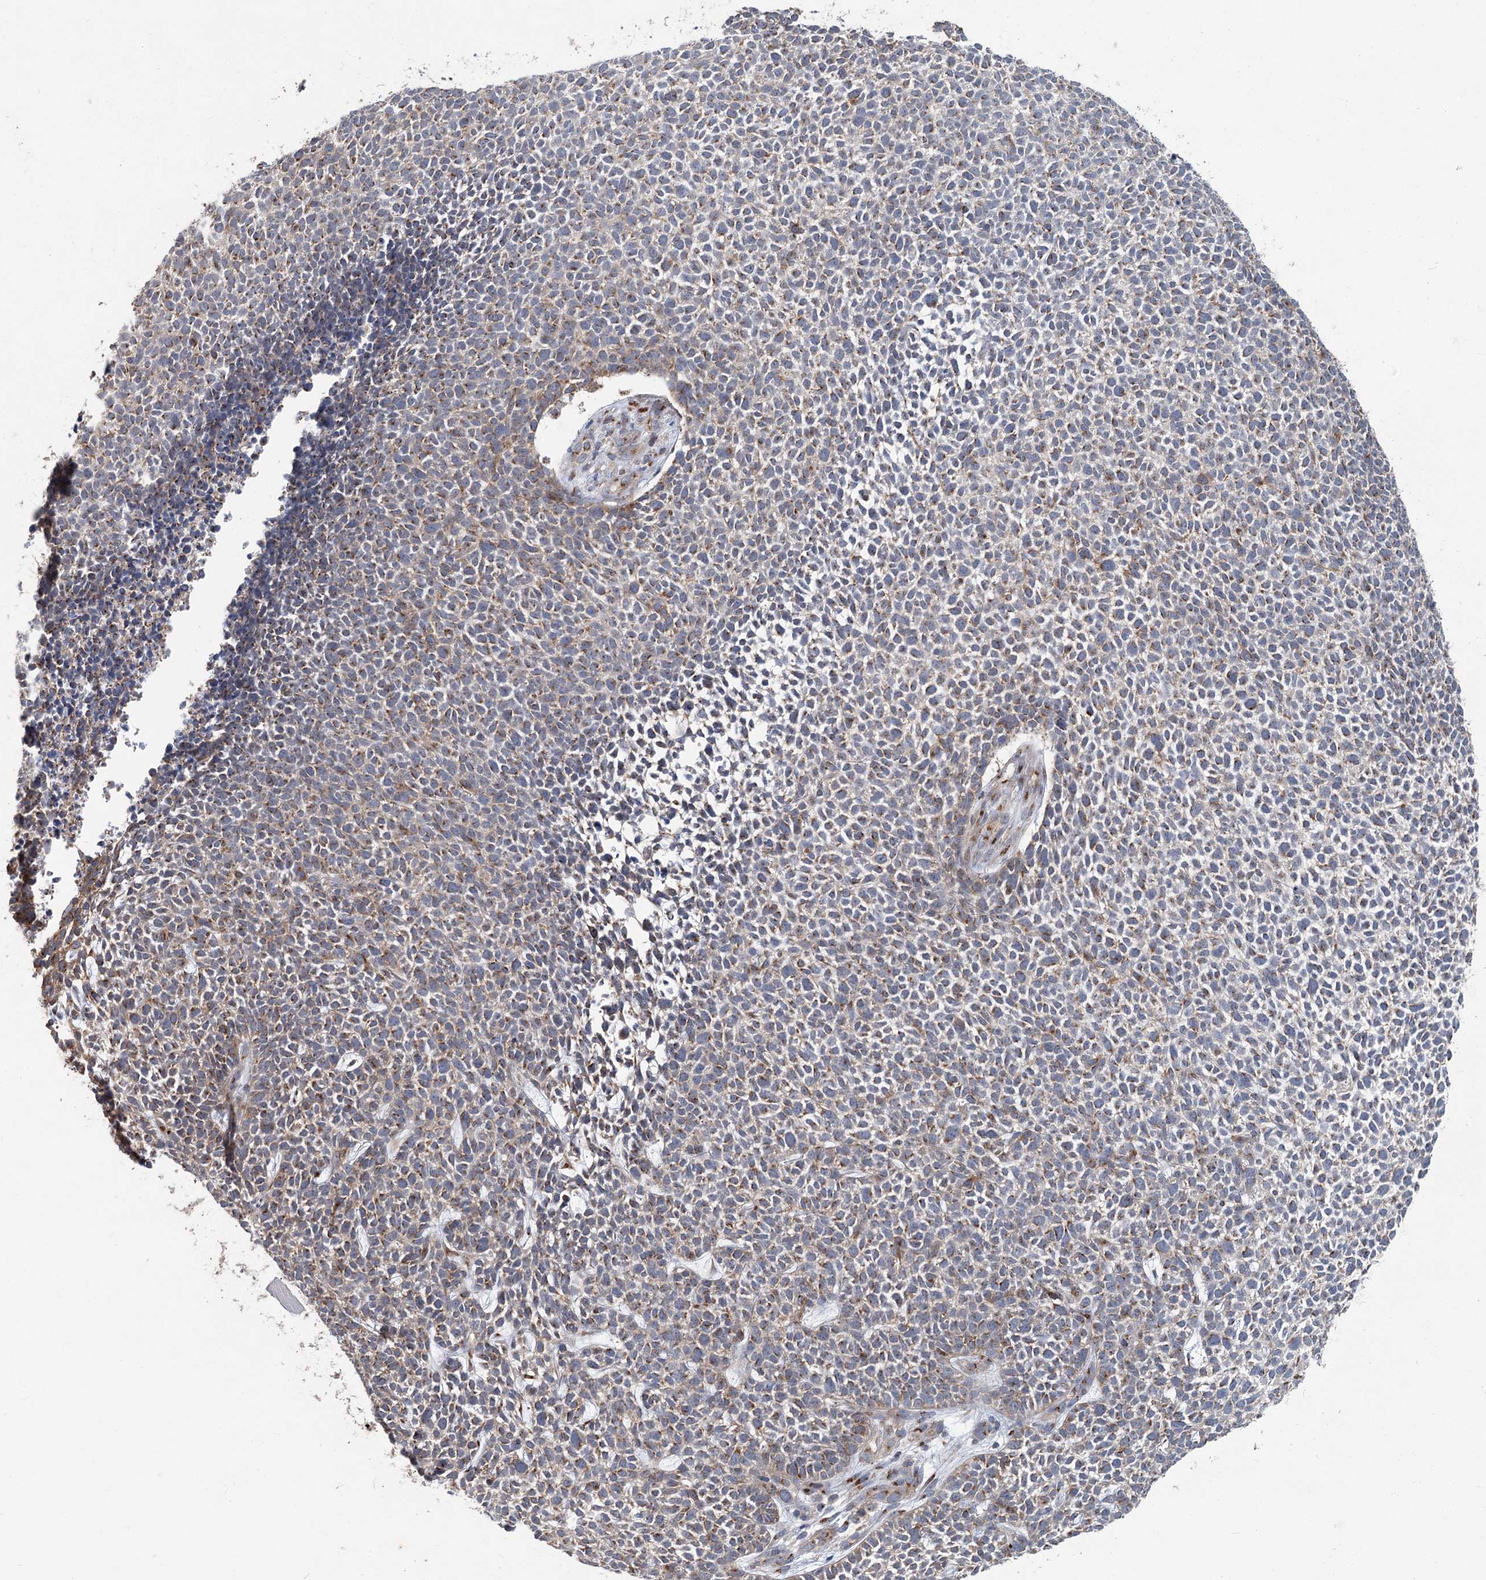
{"staining": {"intensity": "moderate", "quantity": "25%-75%", "location": "cytoplasmic/membranous"}, "tissue": "skin cancer", "cell_type": "Tumor cells", "image_type": "cancer", "snomed": [{"axis": "morphology", "description": "Basal cell carcinoma"}, {"axis": "topography", "description": "Skin"}], "caption": "A brown stain shows moderate cytoplasmic/membranous expression of a protein in human skin cancer tumor cells.", "gene": "ITIH5", "patient": {"sex": "female", "age": 84}}